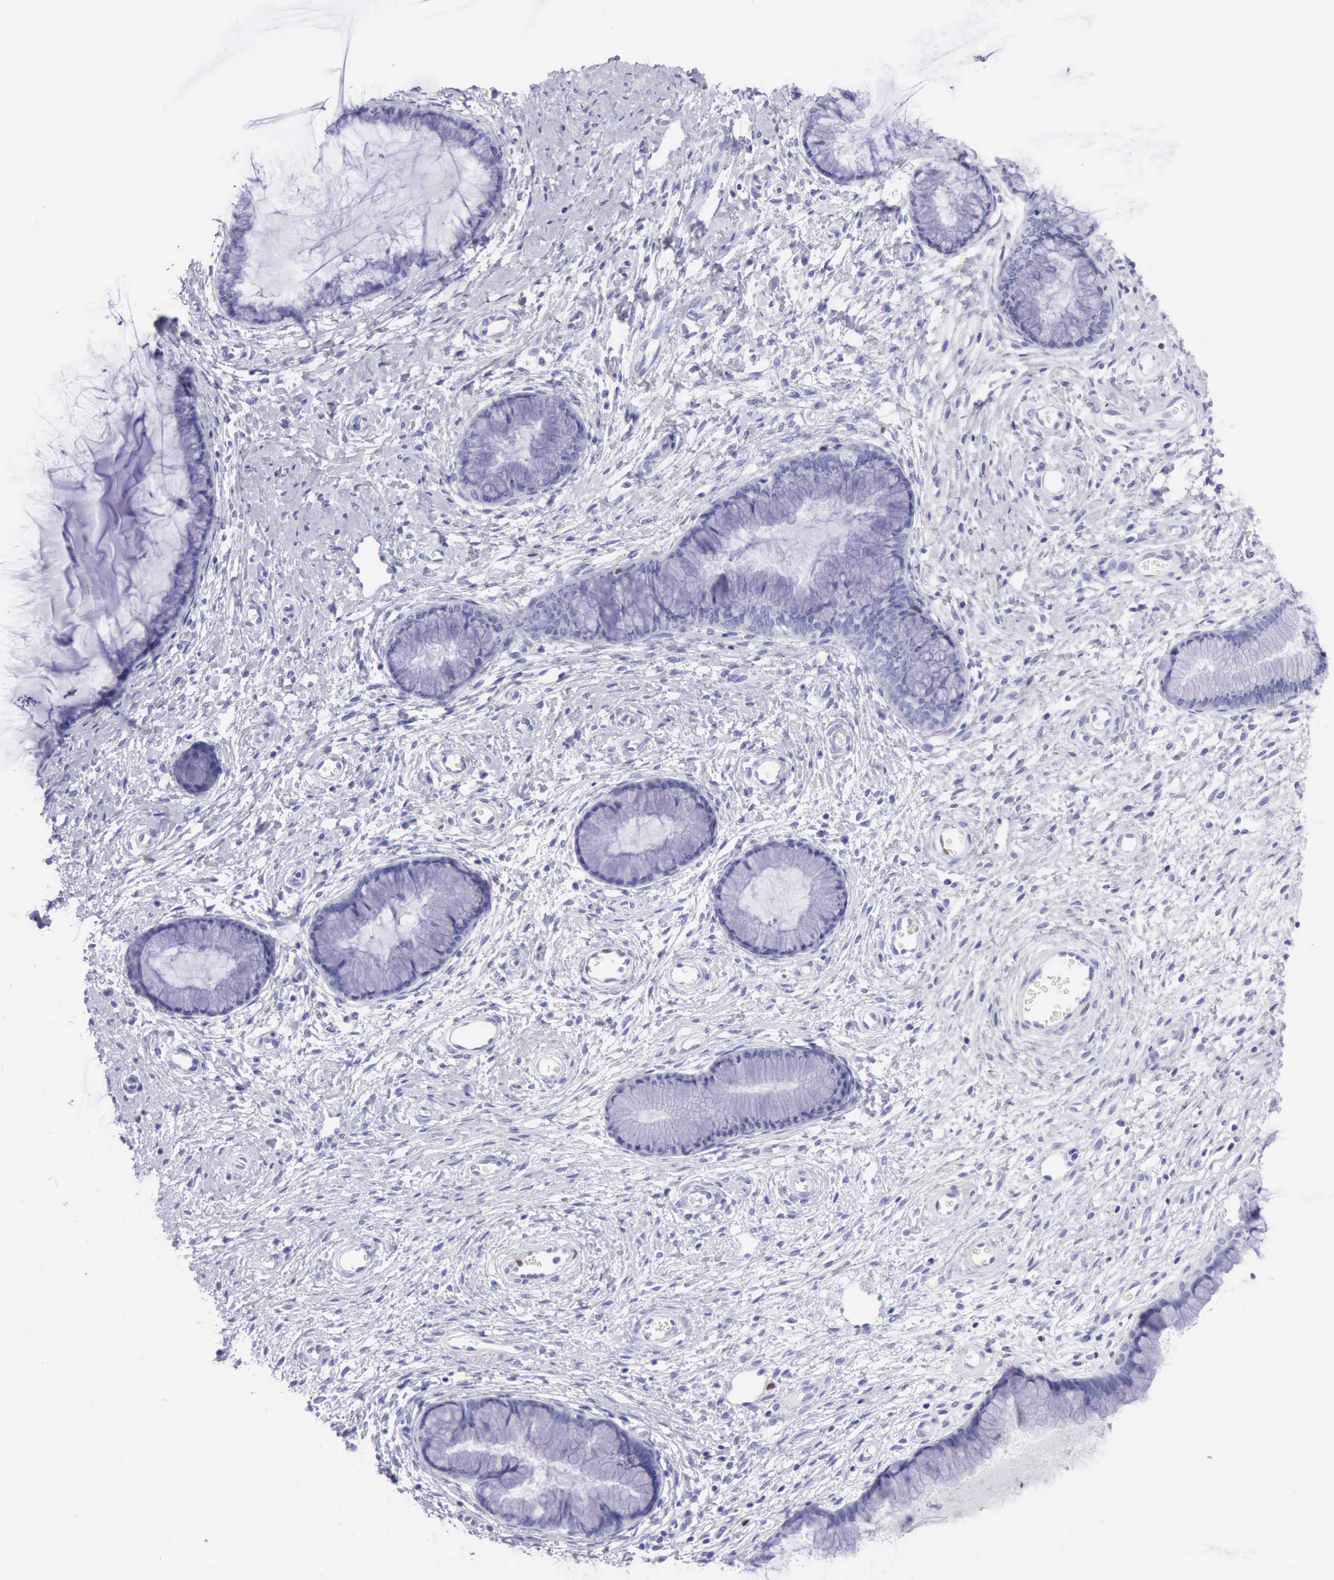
{"staining": {"intensity": "negative", "quantity": "none", "location": "none"}, "tissue": "cervix", "cell_type": "Glandular cells", "image_type": "normal", "snomed": [{"axis": "morphology", "description": "Normal tissue, NOS"}, {"axis": "topography", "description": "Cervix"}], "caption": "Glandular cells show no significant protein positivity in unremarkable cervix.", "gene": "MCM2", "patient": {"sex": "female", "age": 27}}